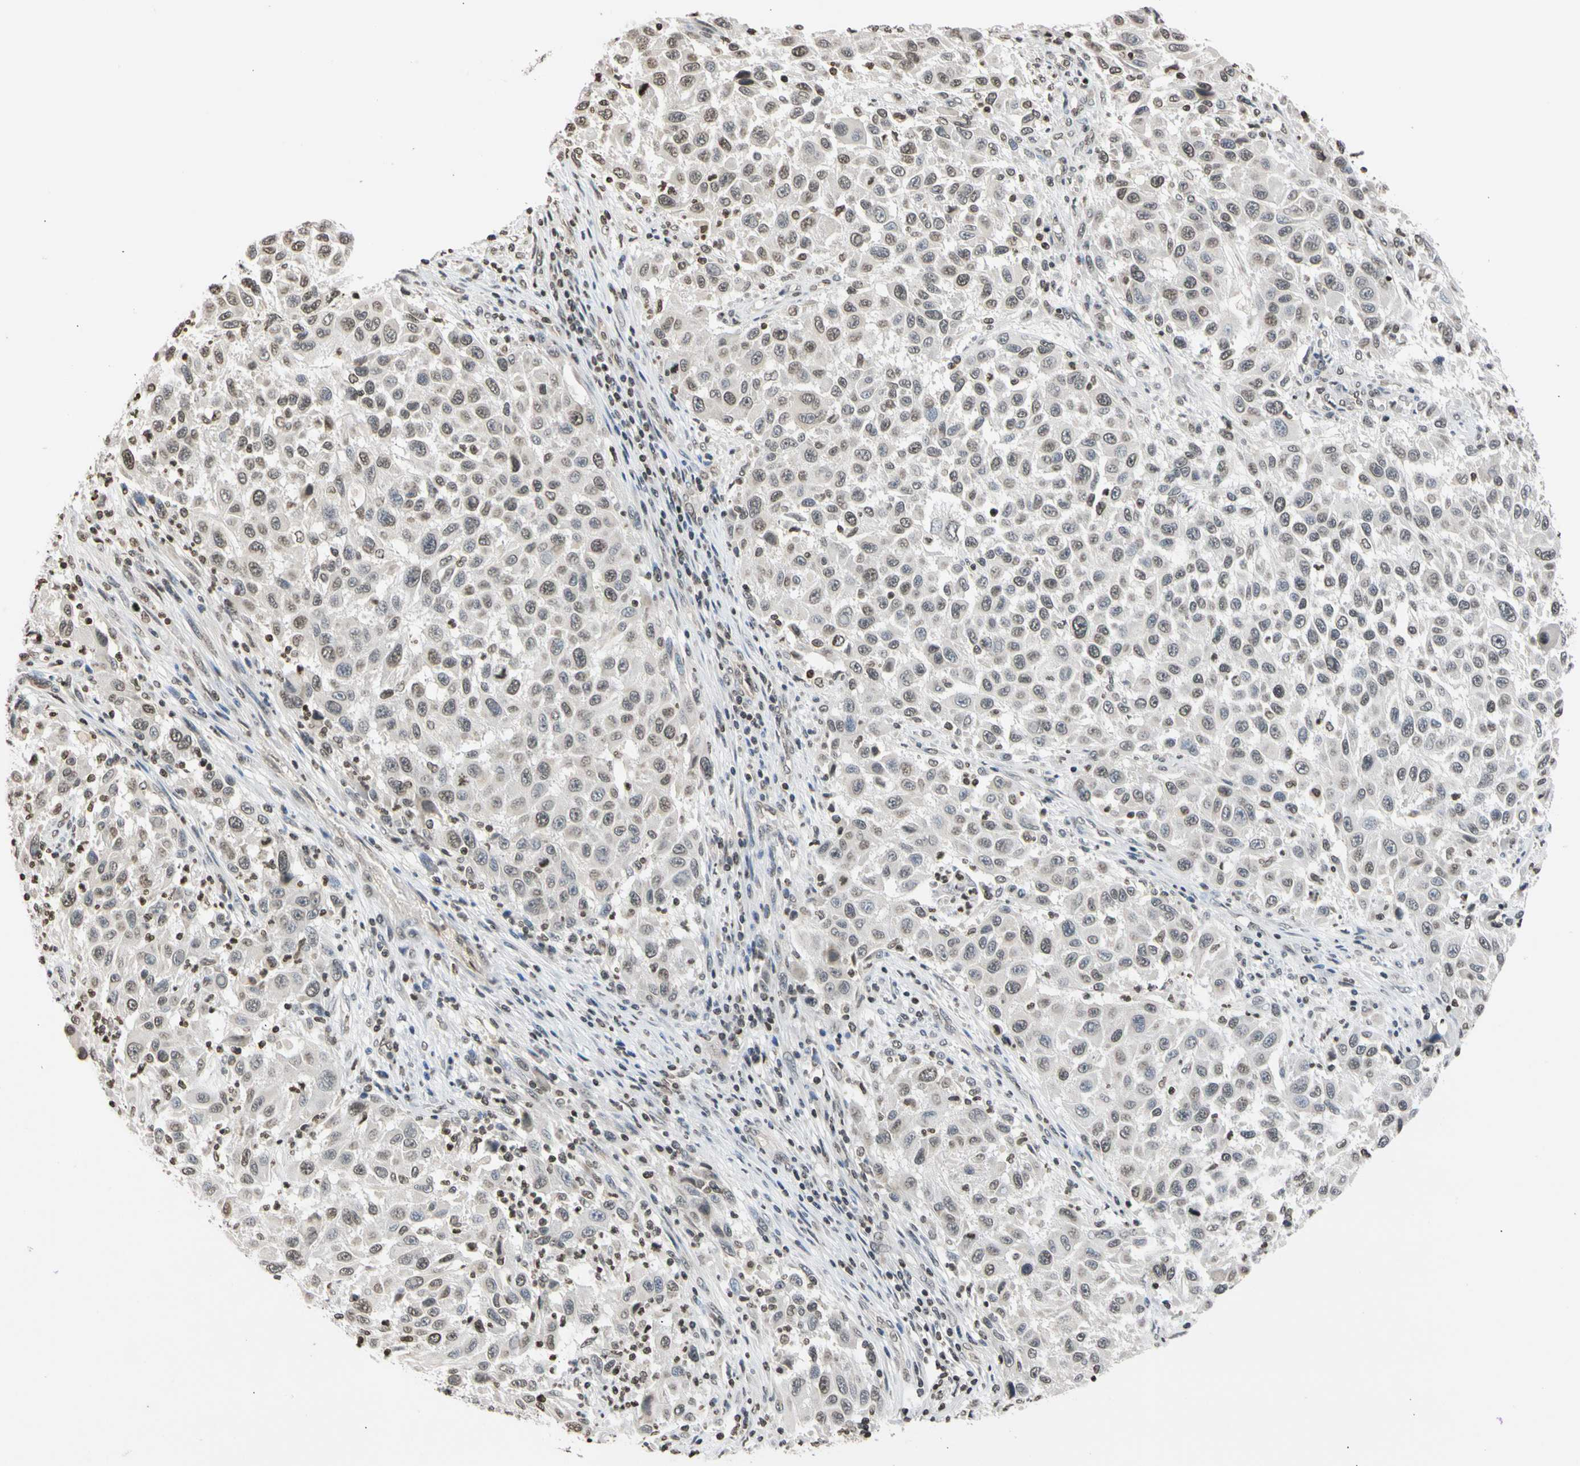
{"staining": {"intensity": "negative", "quantity": "none", "location": "none"}, "tissue": "melanoma", "cell_type": "Tumor cells", "image_type": "cancer", "snomed": [{"axis": "morphology", "description": "Malignant melanoma, Metastatic site"}, {"axis": "topography", "description": "Lymph node"}], "caption": "DAB immunohistochemical staining of malignant melanoma (metastatic site) reveals no significant expression in tumor cells. (IHC, brightfield microscopy, high magnification).", "gene": "GPX4", "patient": {"sex": "male", "age": 61}}